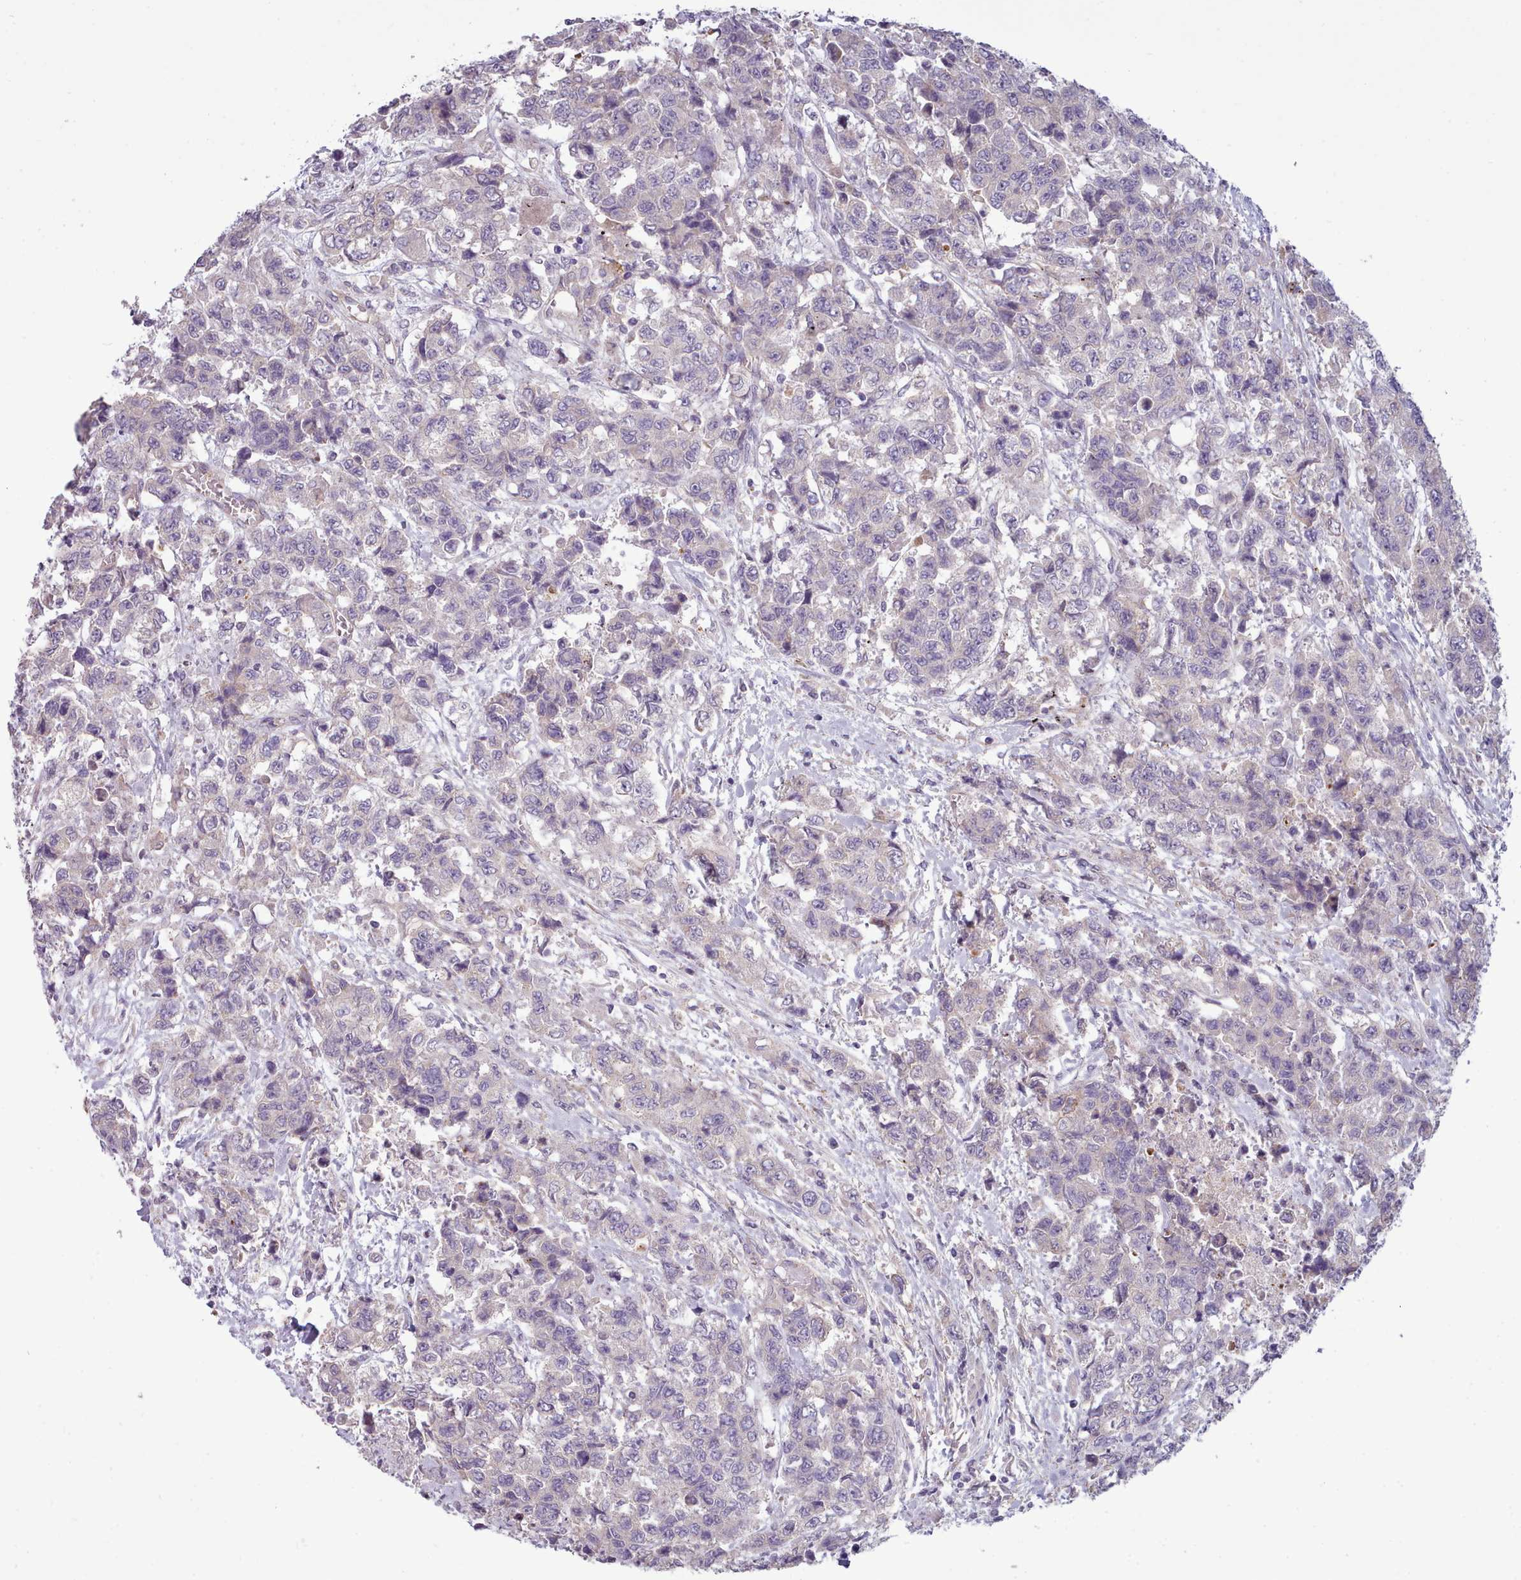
{"staining": {"intensity": "negative", "quantity": "none", "location": "none"}, "tissue": "urothelial cancer", "cell_type": "Tumor cells", "image_type": "cancer", "snomed": [{"axis": "morphology", "description": "Urothelial carcinoma, High grade"}, {"axis": "topography", "description": "Urinary bladder"}], "caption": "High power microscopy histopathology image of an immunohistochemistry photomicrograph of high-grade urothelial carcinoma, revealing no significant staining in tumor cells.", "gene": "DPF1", "patient": {"sex": "female", "age": 78}}